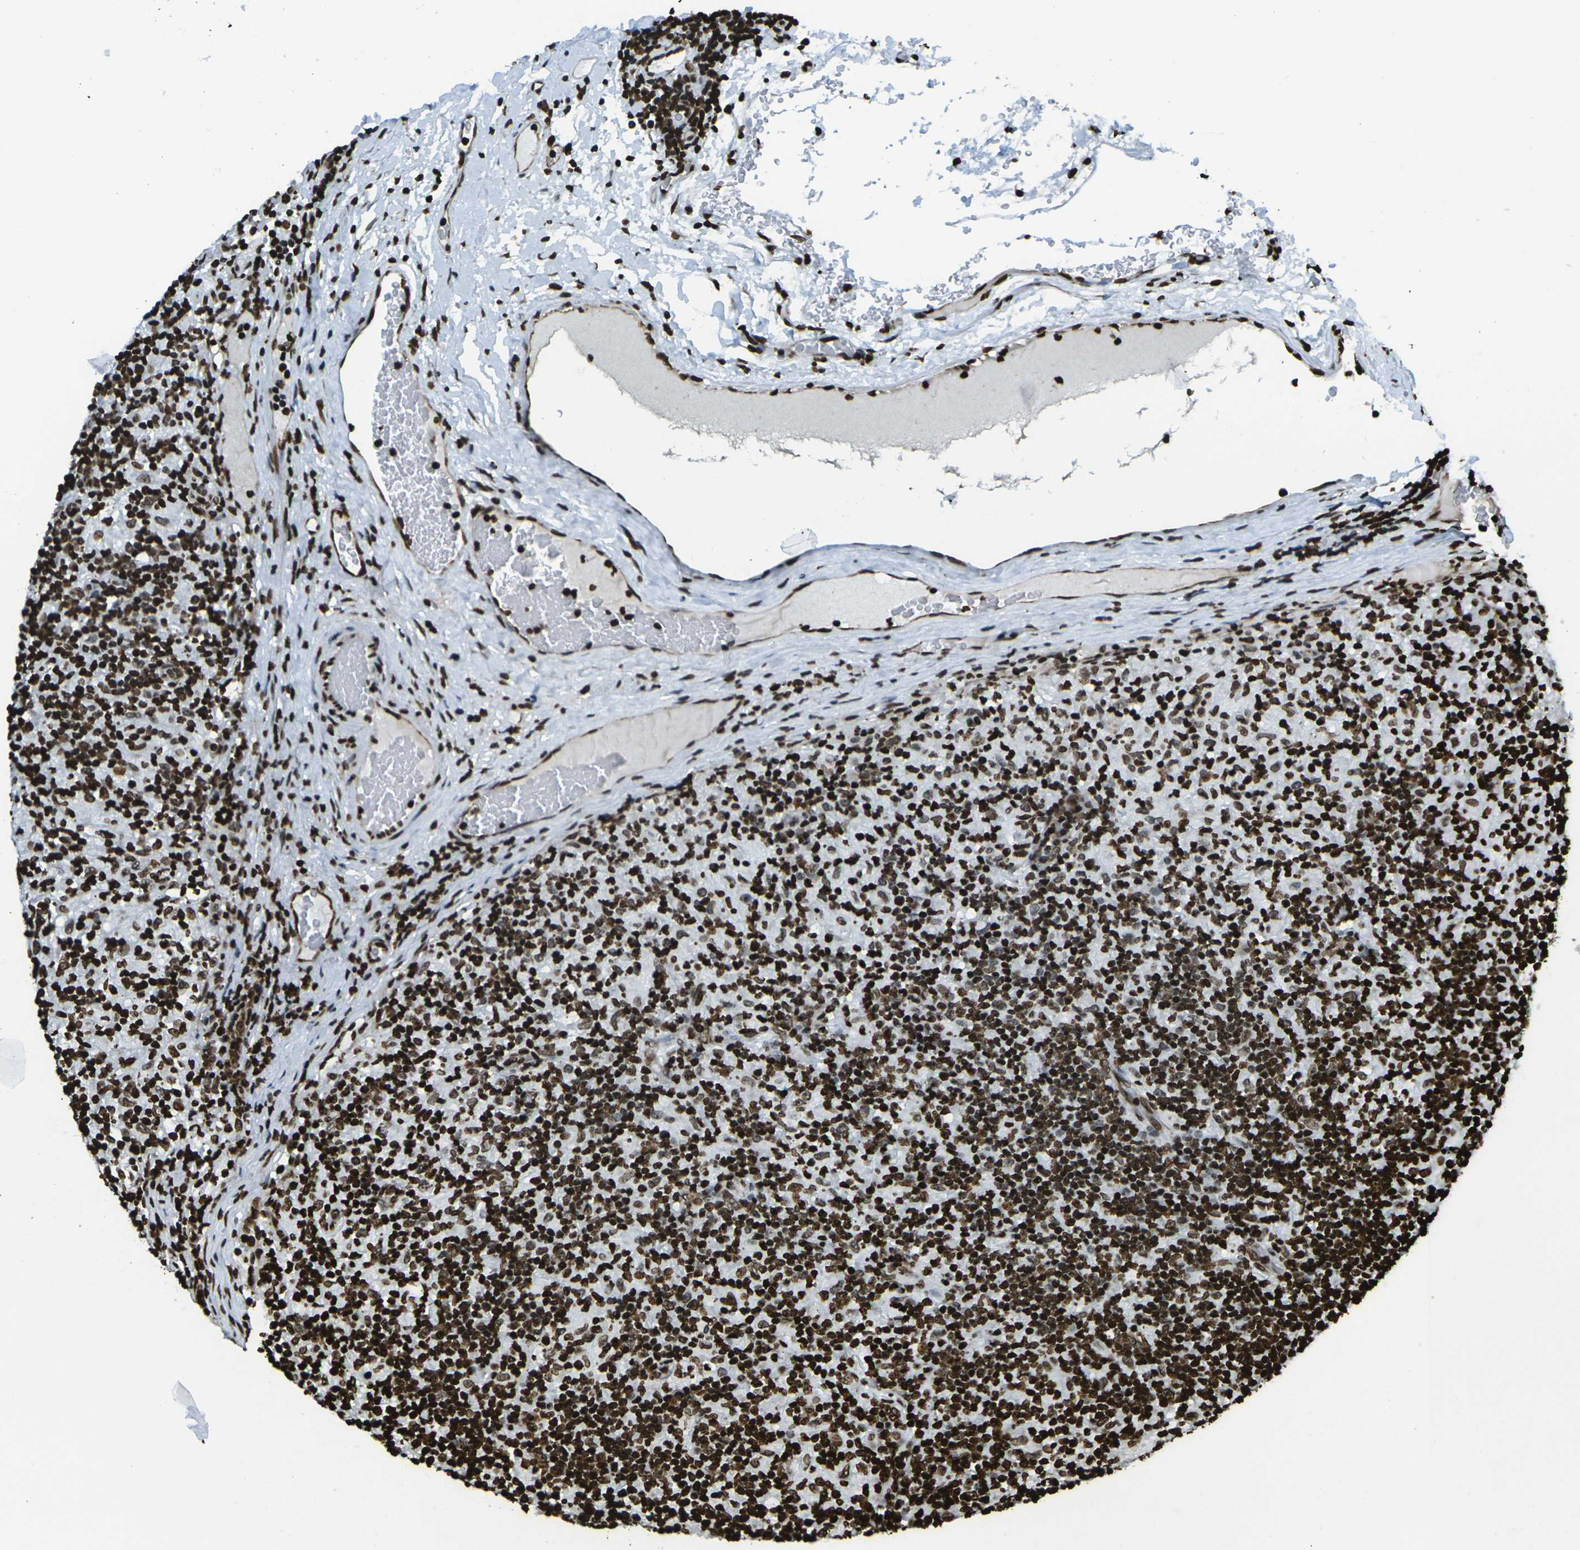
{"staining": {"intensity": "weak", "quantity": ">75%", "location": "nuclear"}, "tissue": "lymphoma", "cell_type": "Tumor cells", "image_type": "cancer", "snomed": [{"axis": "morphology", "description": "Hodgkin's disease, NOS"}, {"axis": "topography", "description": "Lymph node"}], "caption": "Immunohistochemistry staining of lymphoma, which exhibits low levels of weak nuclear expression in approximately >75% of tumor cells indicating weak nuclear protein staining. The staining was performed using DAB (3,3'-diaminobenzidine) (brown) for protein detection and nuclei were counterstained in hematoxylin (blue).", "gene": "H1-2", "patient": {"sex": "male", "age": 70}}